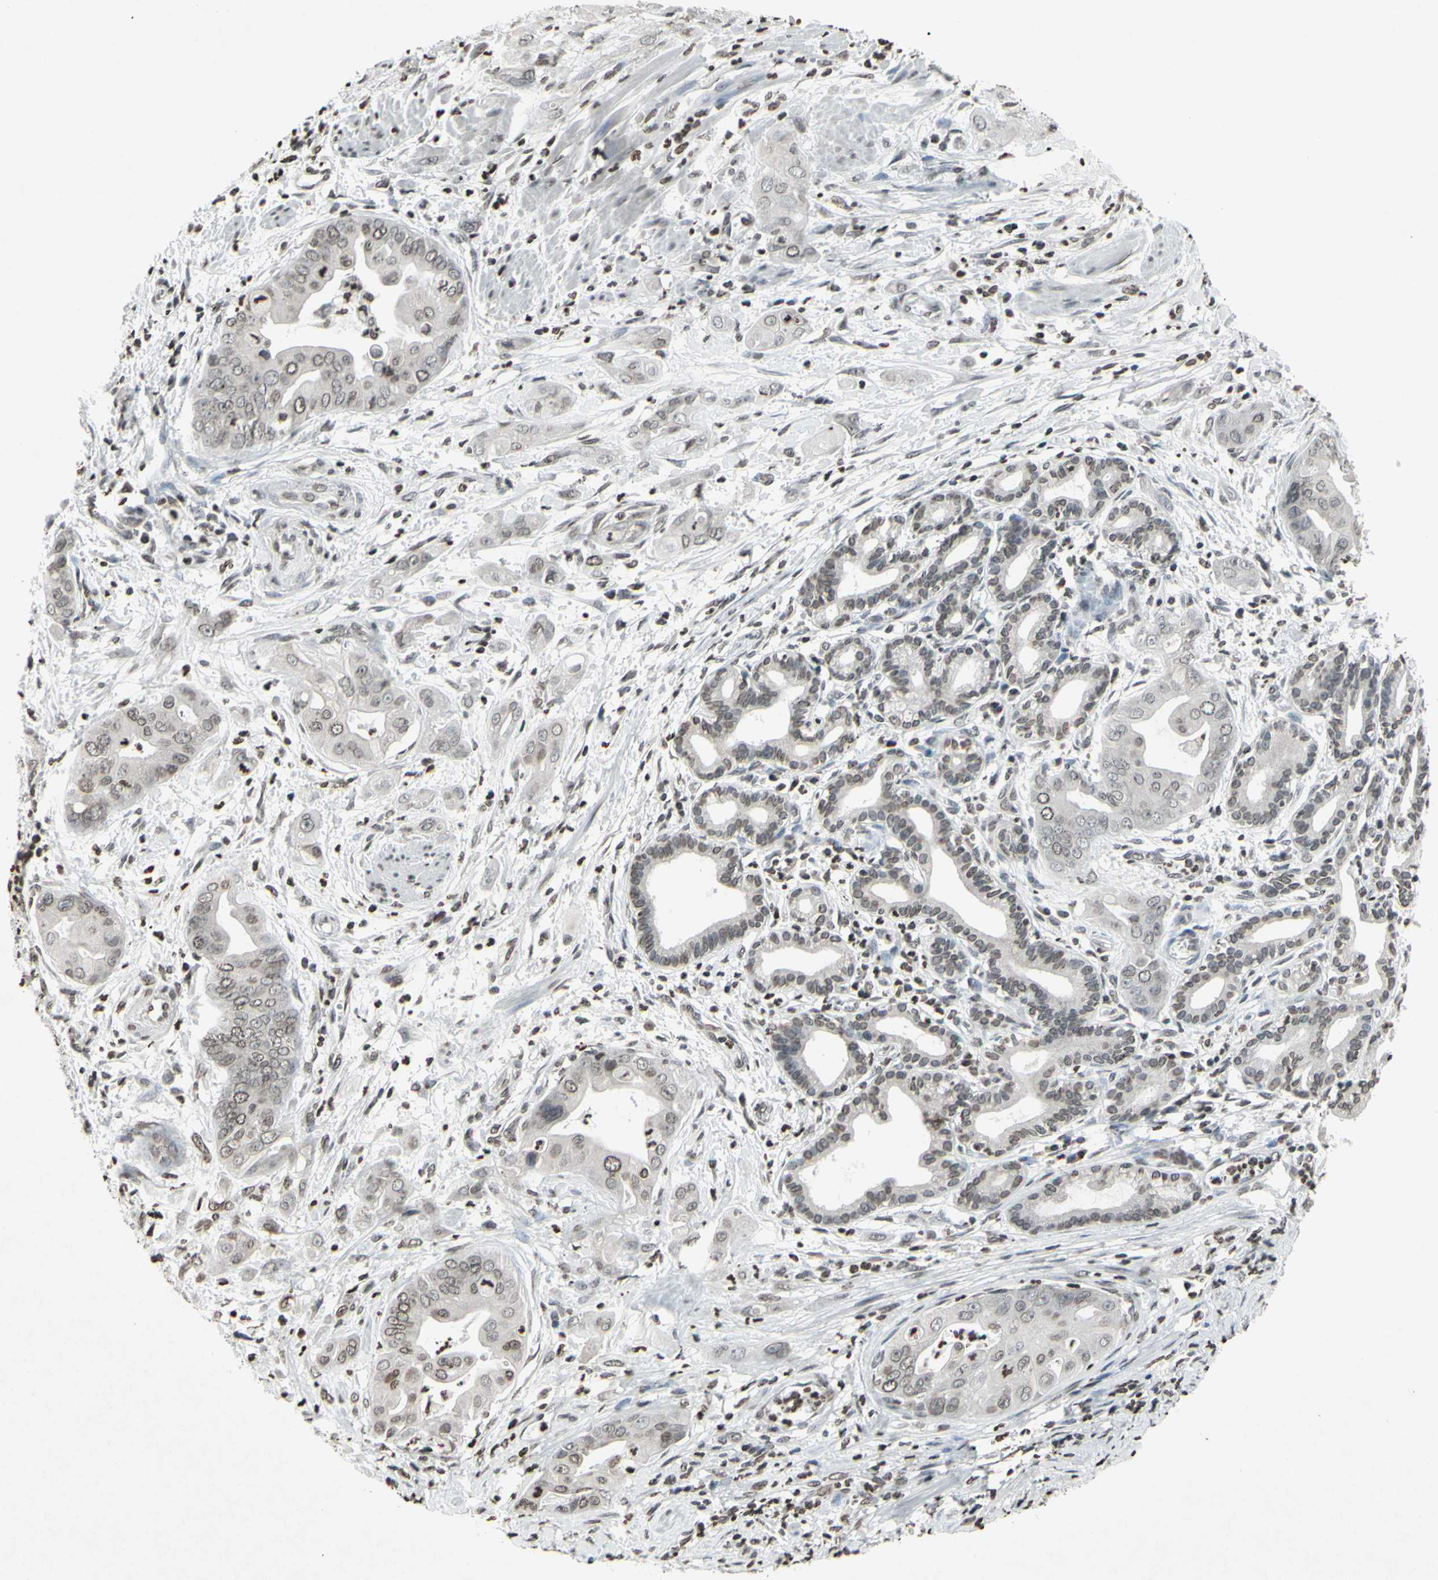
{"staining": {"intensity": "weak", "quantity": "25%-75%", "location": "cytoplasmic/membranous"}, "tissue": "pancreatic cancer", "cell_type": "Tumor cells", "image_type": "cancer", "snomed": [{"axis": "morphology", "description": "Adenocarcinoma, NOS"}, {"axis": "topography", "description": "Pancreas"}], "caption": "A low amount of weak cytoplasmic/membranous staining is seen in approximately 25%-75% of tumor cells in pancreatic adenocarcinoma tissue.", "gene": "CD79B", "patient": {"sex": "female", "age": 75}}